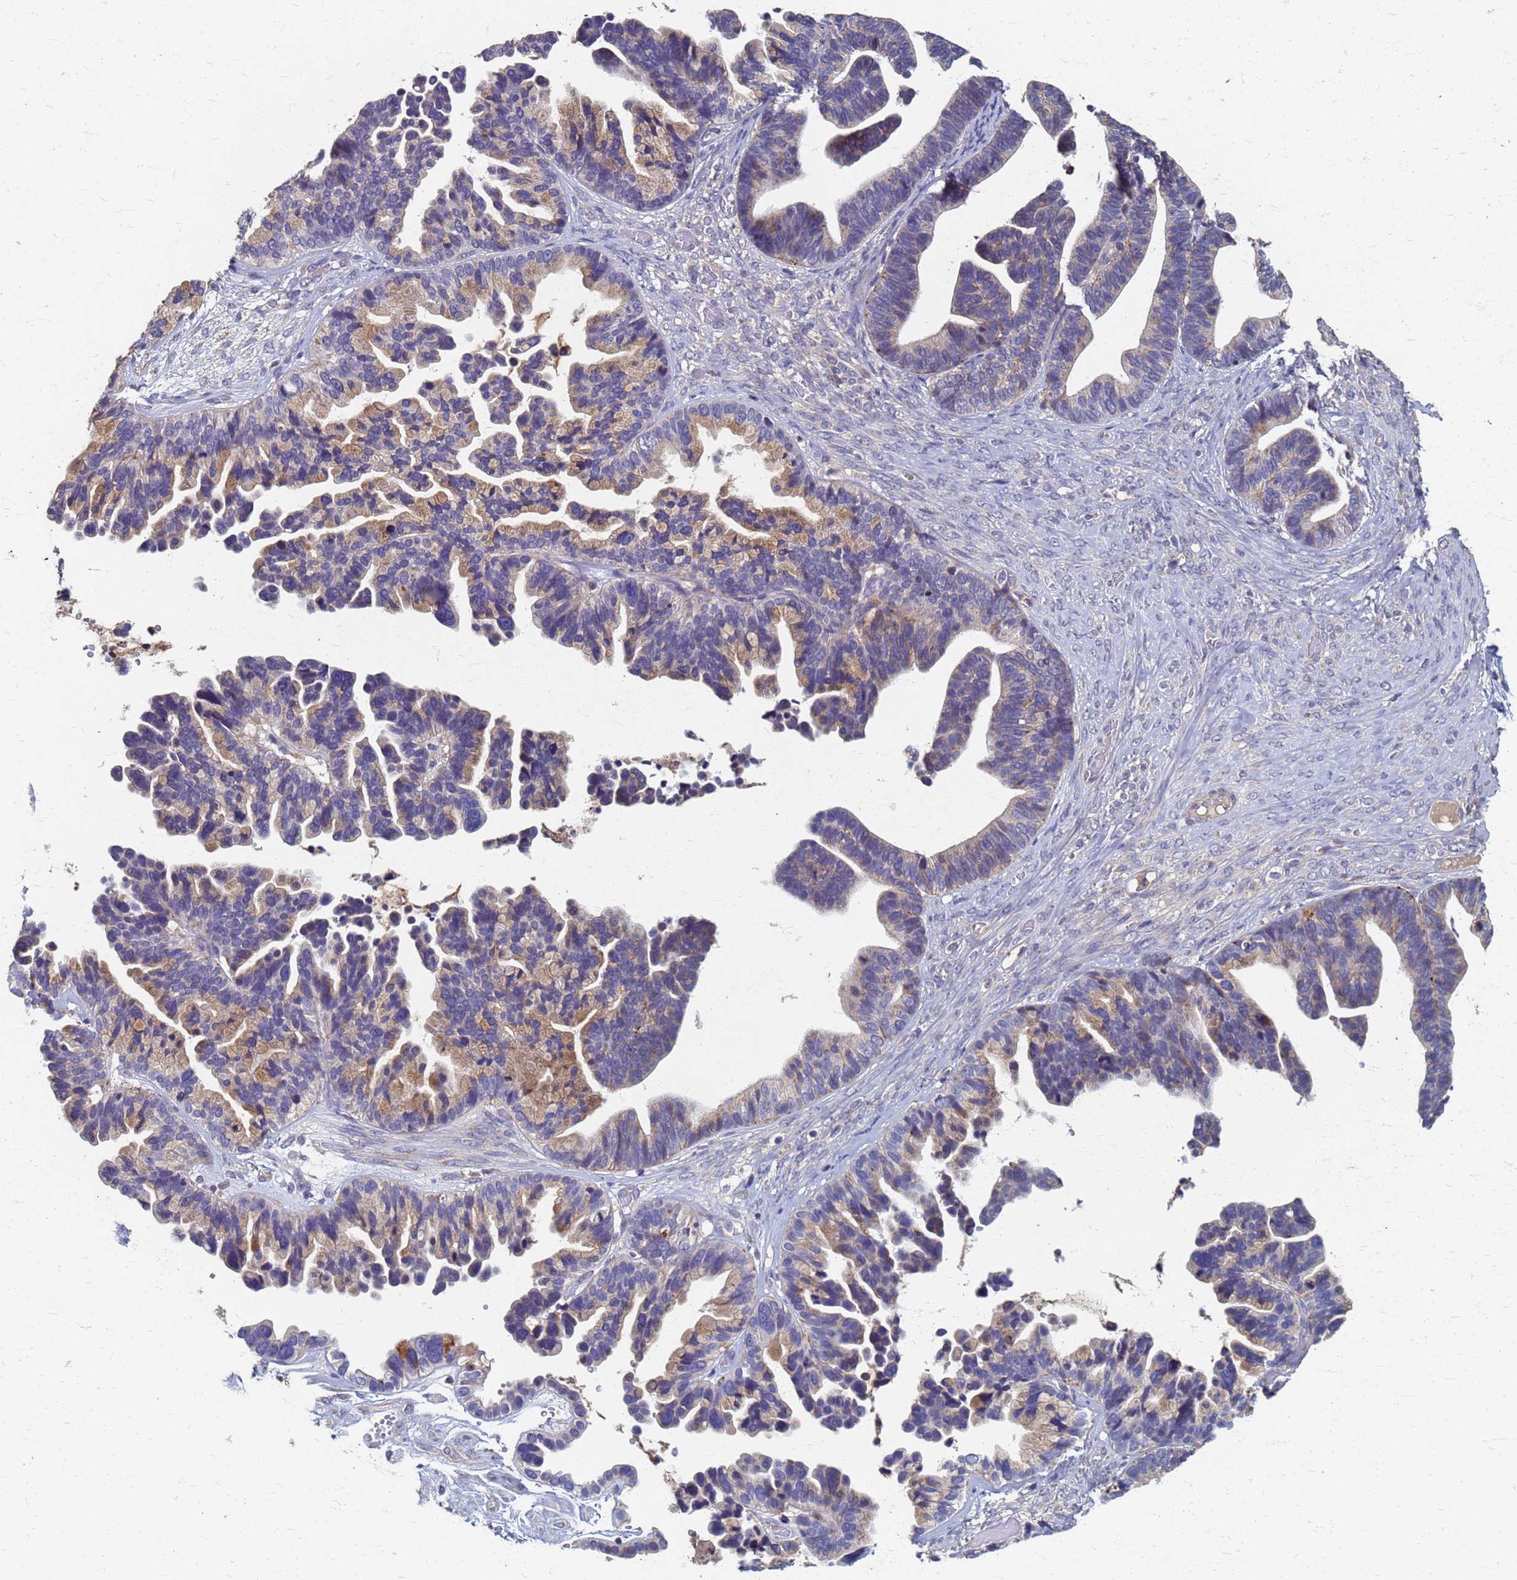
{"staining": {"intensity": "weak", "quantity": "25%-75%", "location": "cytoplasmic/membranous"}, "tissue": "ovarian cancer", "cell_type": "Tumor cells", "image_type": "cancer", "snomed": [{"axis": "morphology", "description": "Cystadenocarcinoma, serous, NOS"}, {"axis": "topography", "description": "Ovary"}], "caption": "This micrograph exhibits IHC staining of ovarian cancer, with low weak cytoplasmic/membranous staining in approximately 25%-75% of tumor cells.", "gene": "KRCC1", "patient": {"sex": "female", "age": 56}}